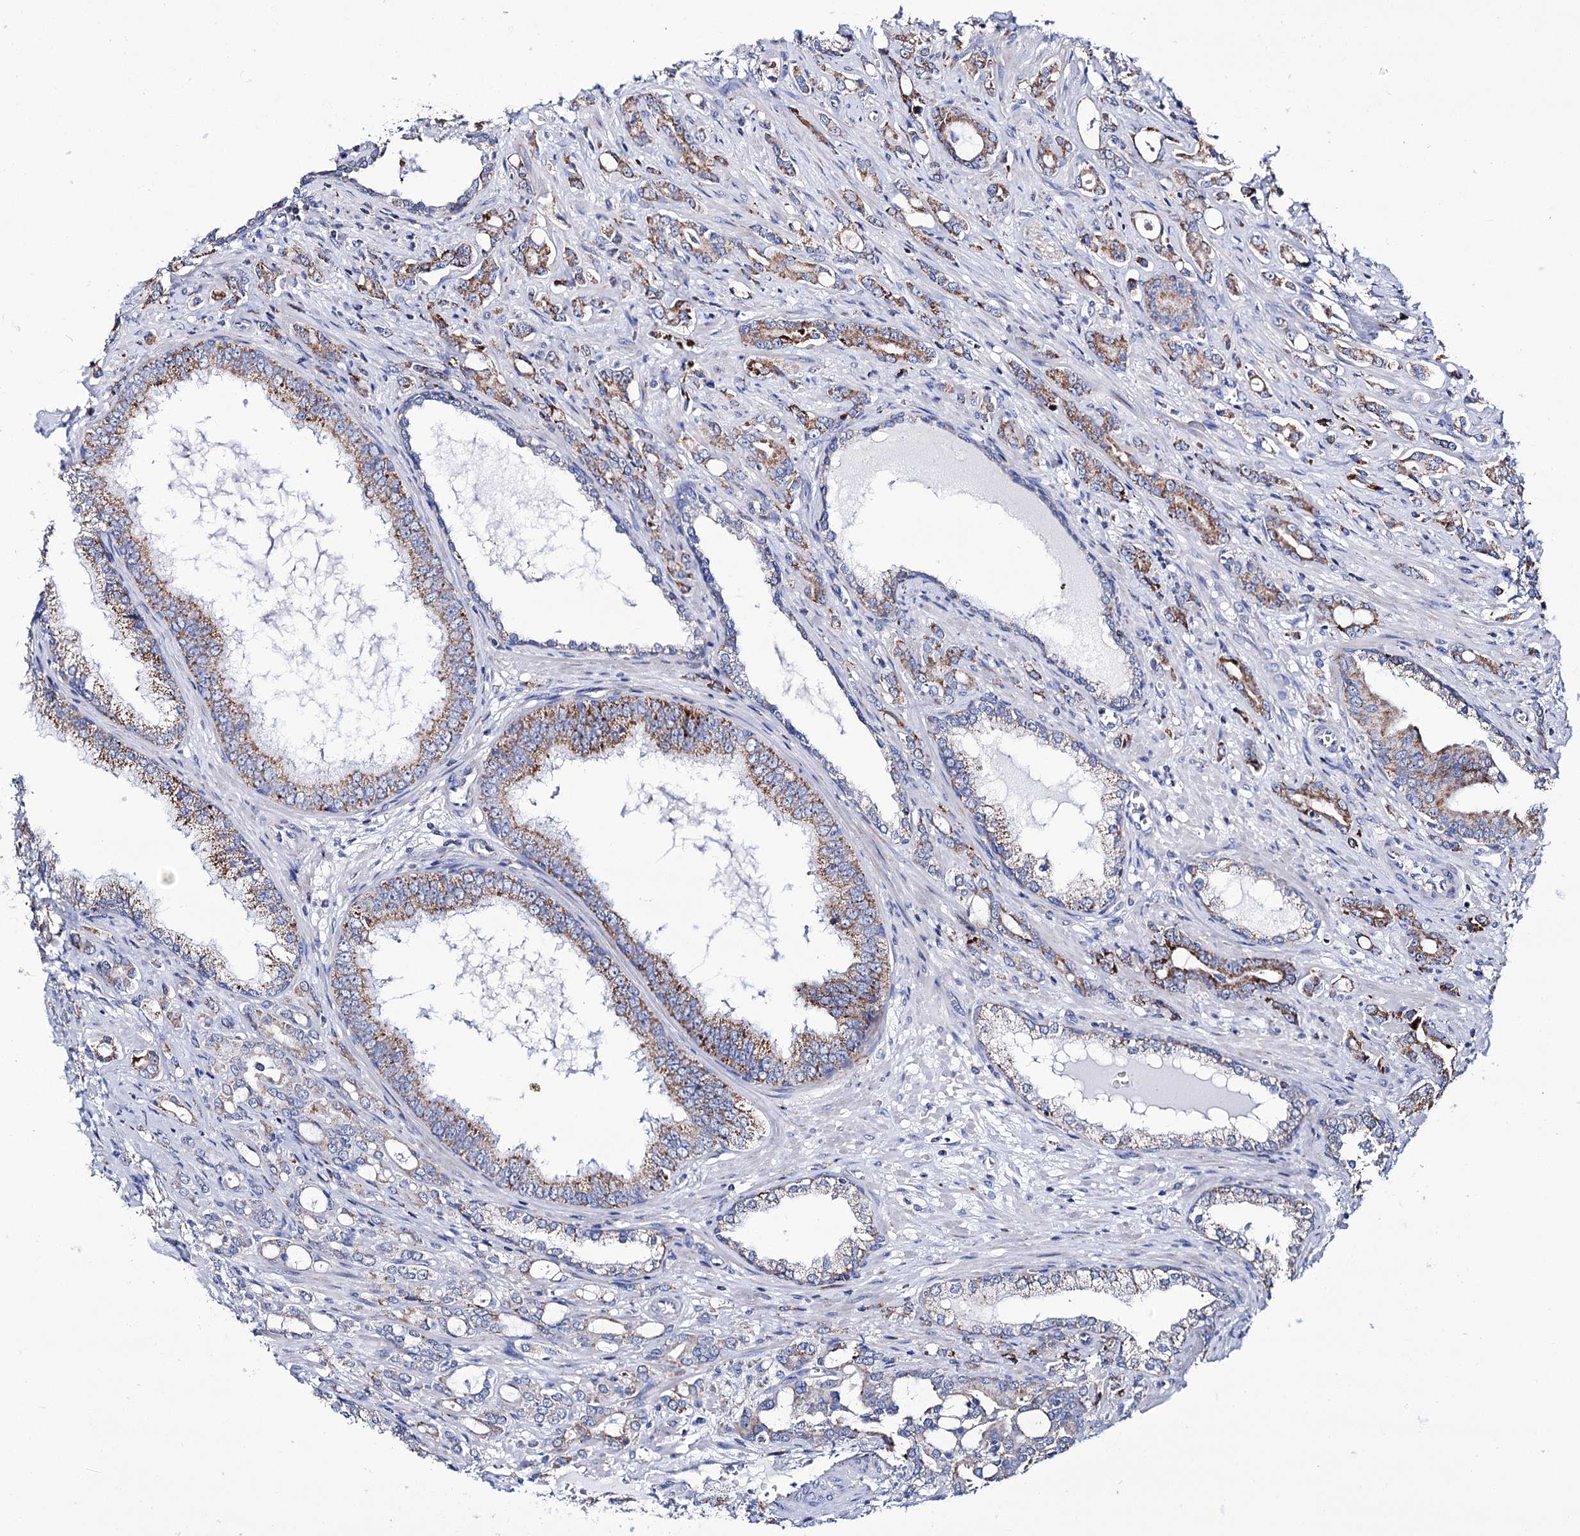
{"staining": {"intensity": "moderate", "quantity": "25%-75%", "location": "cytoplasmic/membranous"}, "tissue": "prostate cancer", "cell_type": "Tumor cells", "image_type": "cancer", "snomed": [{"axis": "morphology", "description": "Adenocarcinoma, High grade"}, {"axis": "topography", "description": "Prostate"}], "caption": "This is a histology image of immunohistochemistry (IHC) staining of prostate cancer, which shows moderate staining in the cytoplasmic/membranous of tumor cells.", "gene": "UBASH3B", "patient": {"sex": "male", "age": 72}}